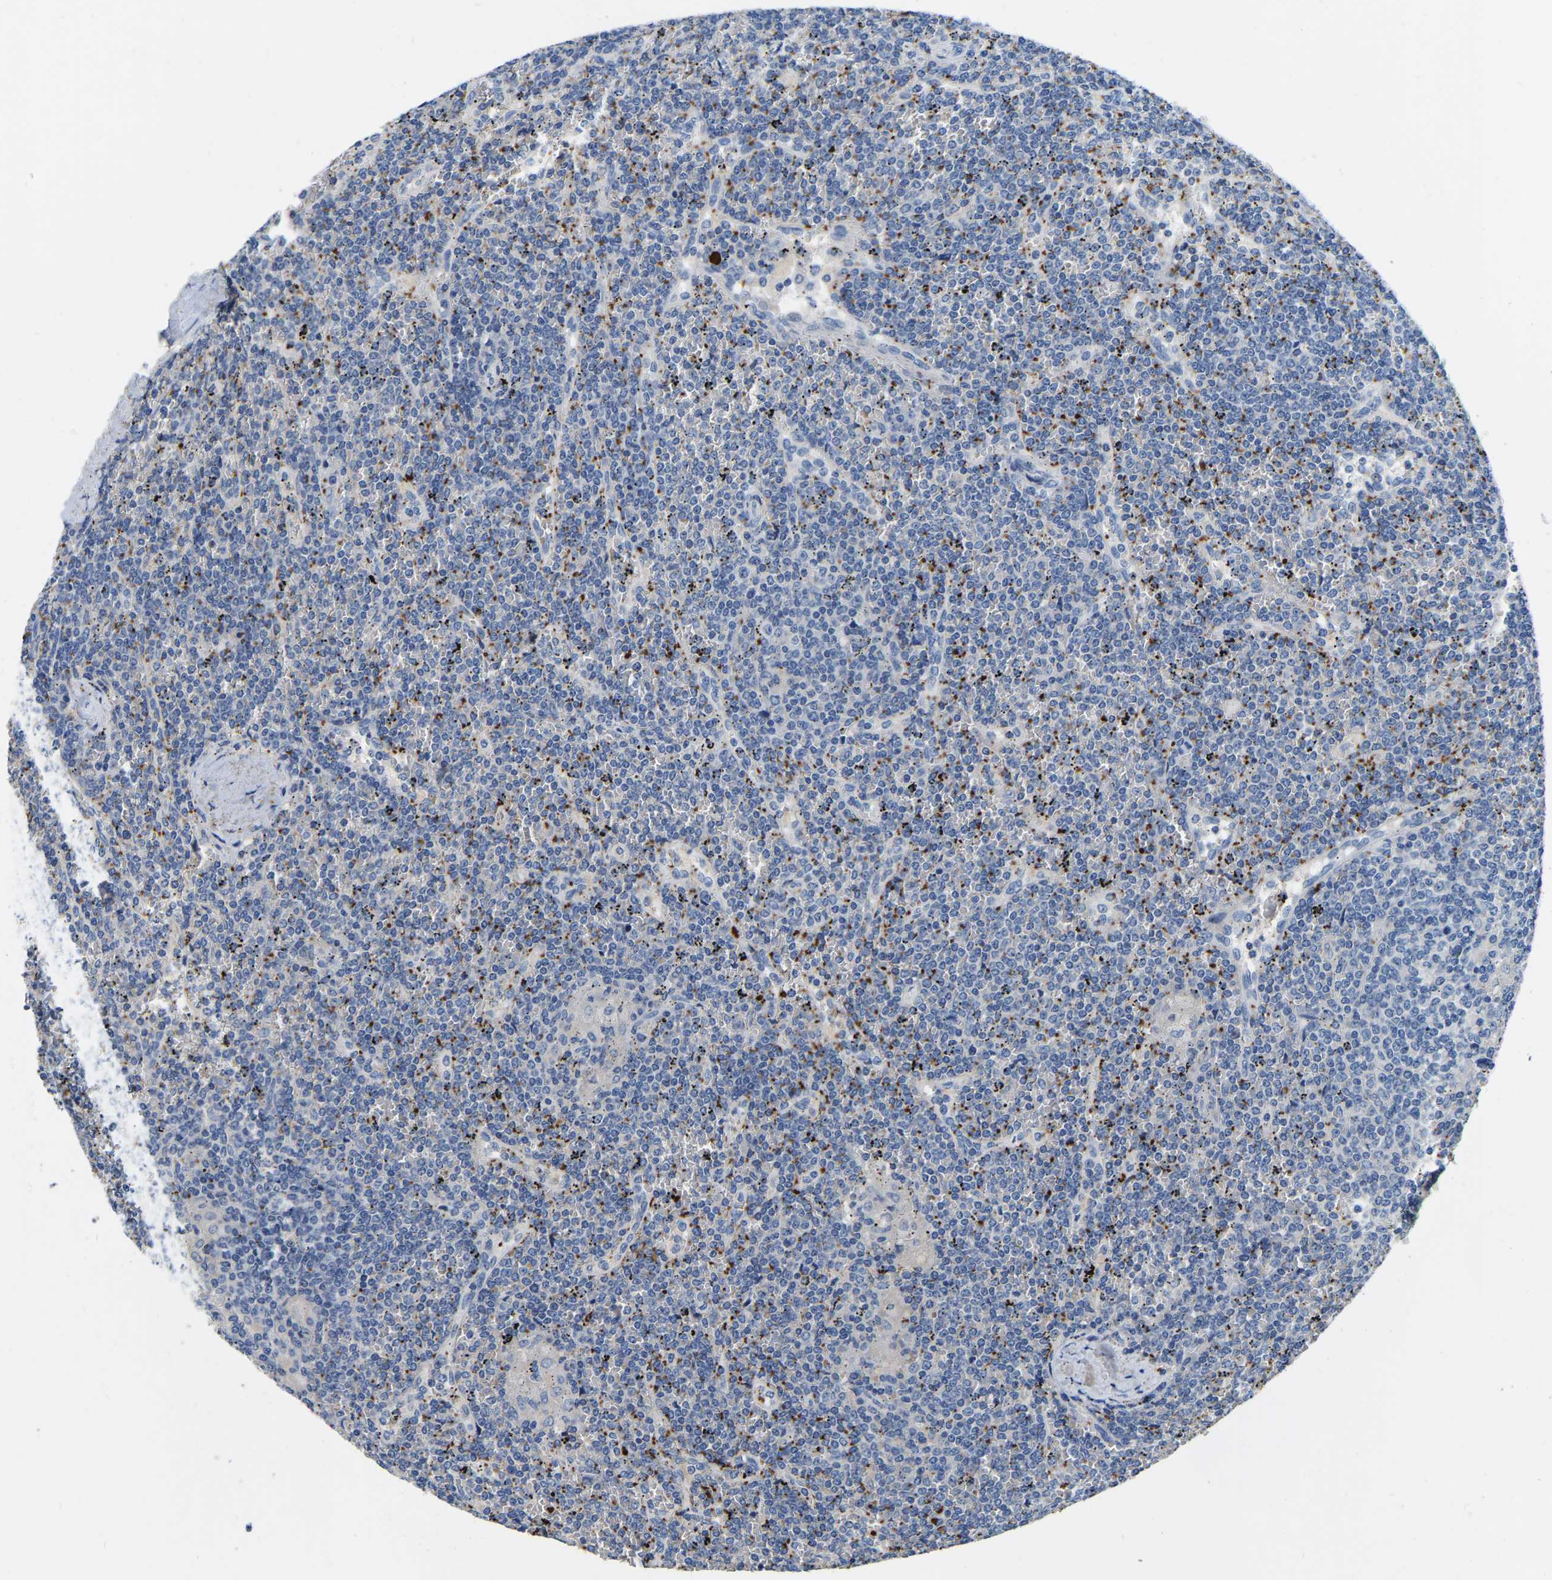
{"staining": {"intensity": "negative", "quantity": "none", "location": "none"}, "tissue": "lymphoma", "cell_type": "Tumor cells", "image_type": "cancer", "snomed": [{"axis": "morphology", "description": "Malignant lymphoma, non-Hodgkin's type, Low grade"}, {"axis": "topography", "description": "Spleen"}], "caption": "Photomicrograph shows no significant protein positivity in tumor cells of lymphoma. Brightfield microscopy of IHC stained with DAB (brown) and hematoxylin (blue), captured at high magnification.", "gene": "RAB27B", "patient": {"sex": "female", "age": 19}}